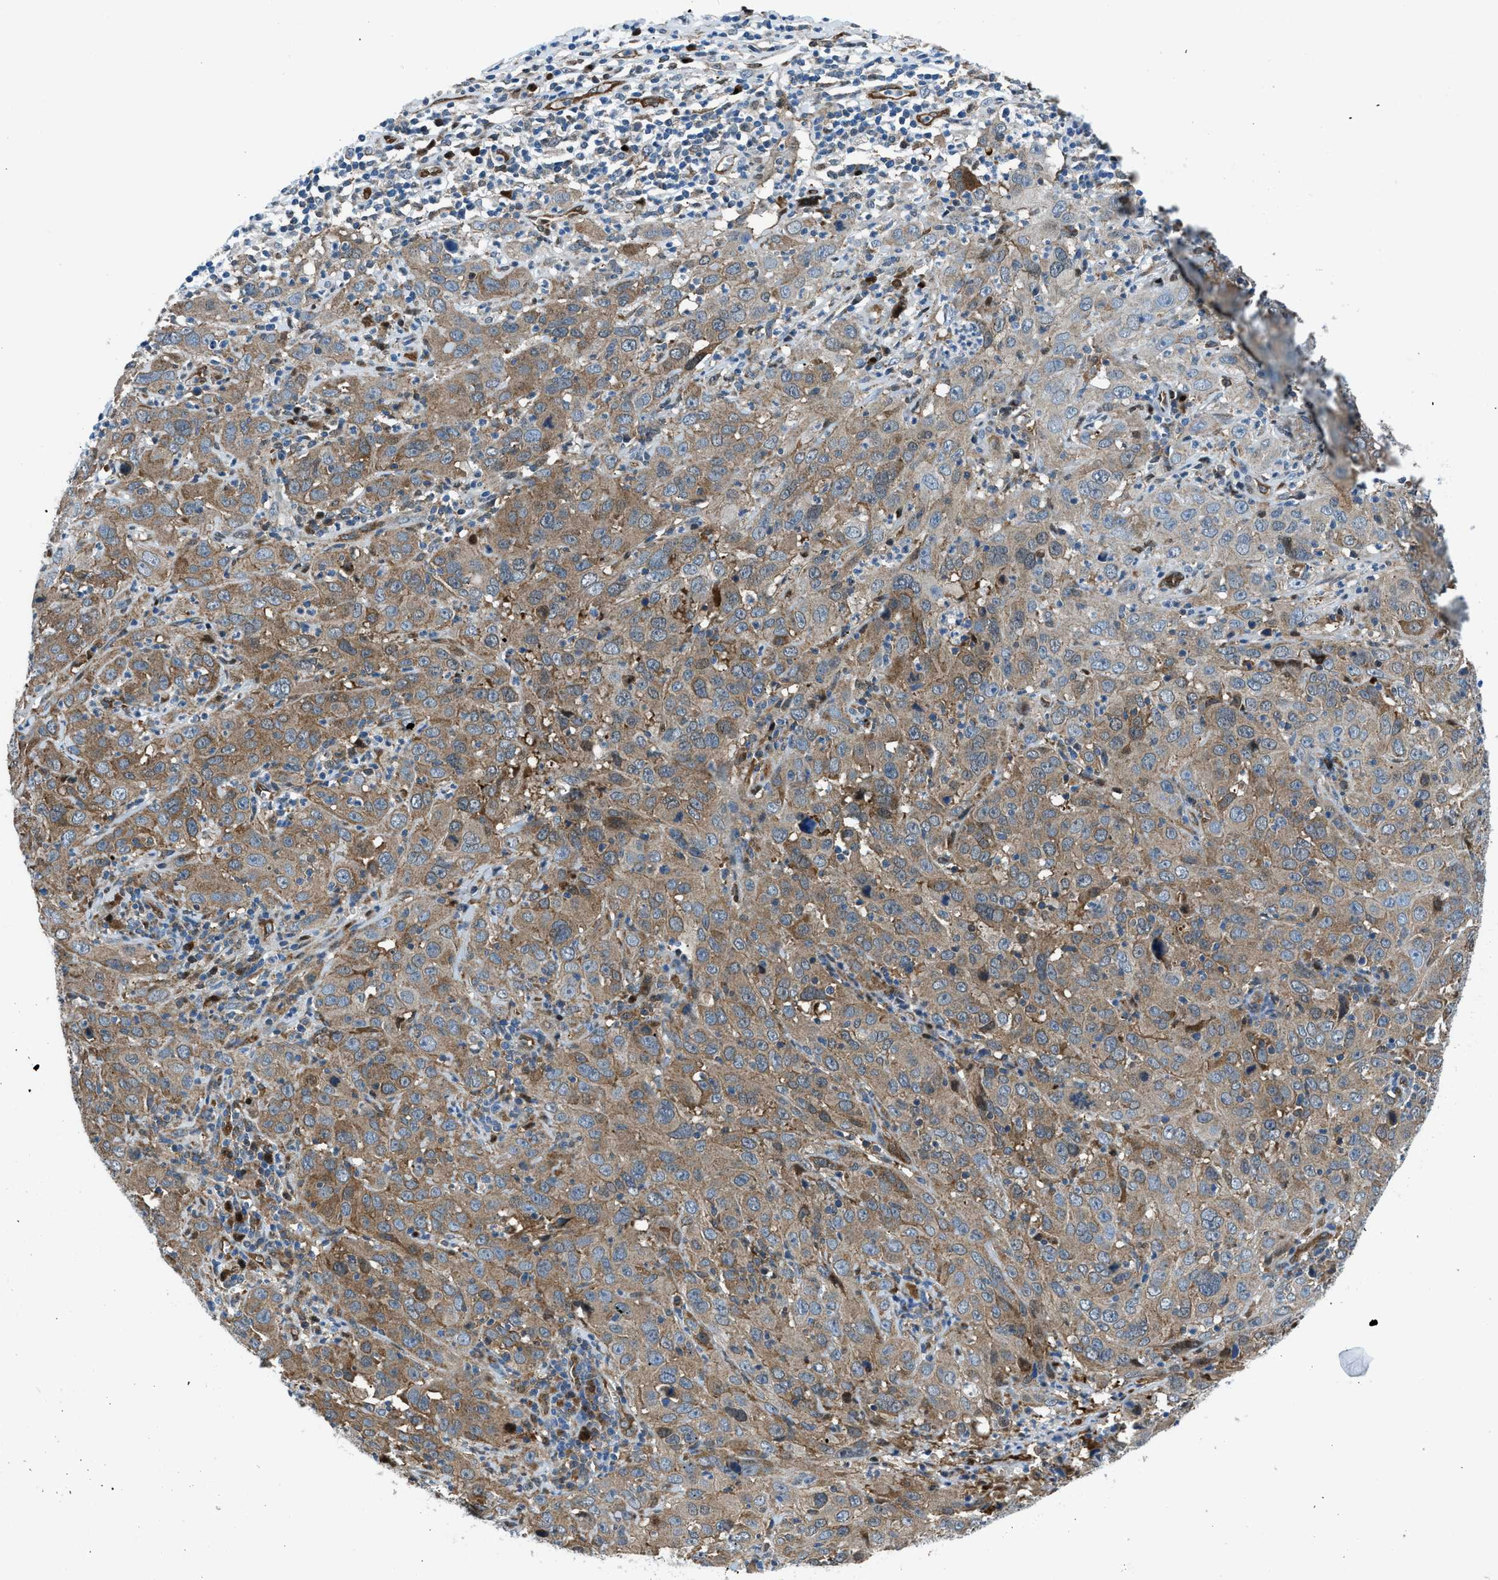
{"staining": {"intensity": "moderate", "quantity": ">75%", "location": "cytoplasmic/membranous"}, "tissue": "cervical cancer", "cell_type": "Tumor cells", "image_type": "cancer", "snomed": [{"axis": "morphology", "description": "Squamous cell carcinoma, NOS"}, {"axis": "topography", "description": "Cervix"}], "caption": "A histopathology image of cervical cancer (squamous cell carcinoma) stained for a protein reveals moderate cytoplasmic/membranous brown staining in tumor cells. (IHC, brightfield microscopy, high magnification).", "gene": "YWHAE", "patient": {"sex": "female", "age": 32}}